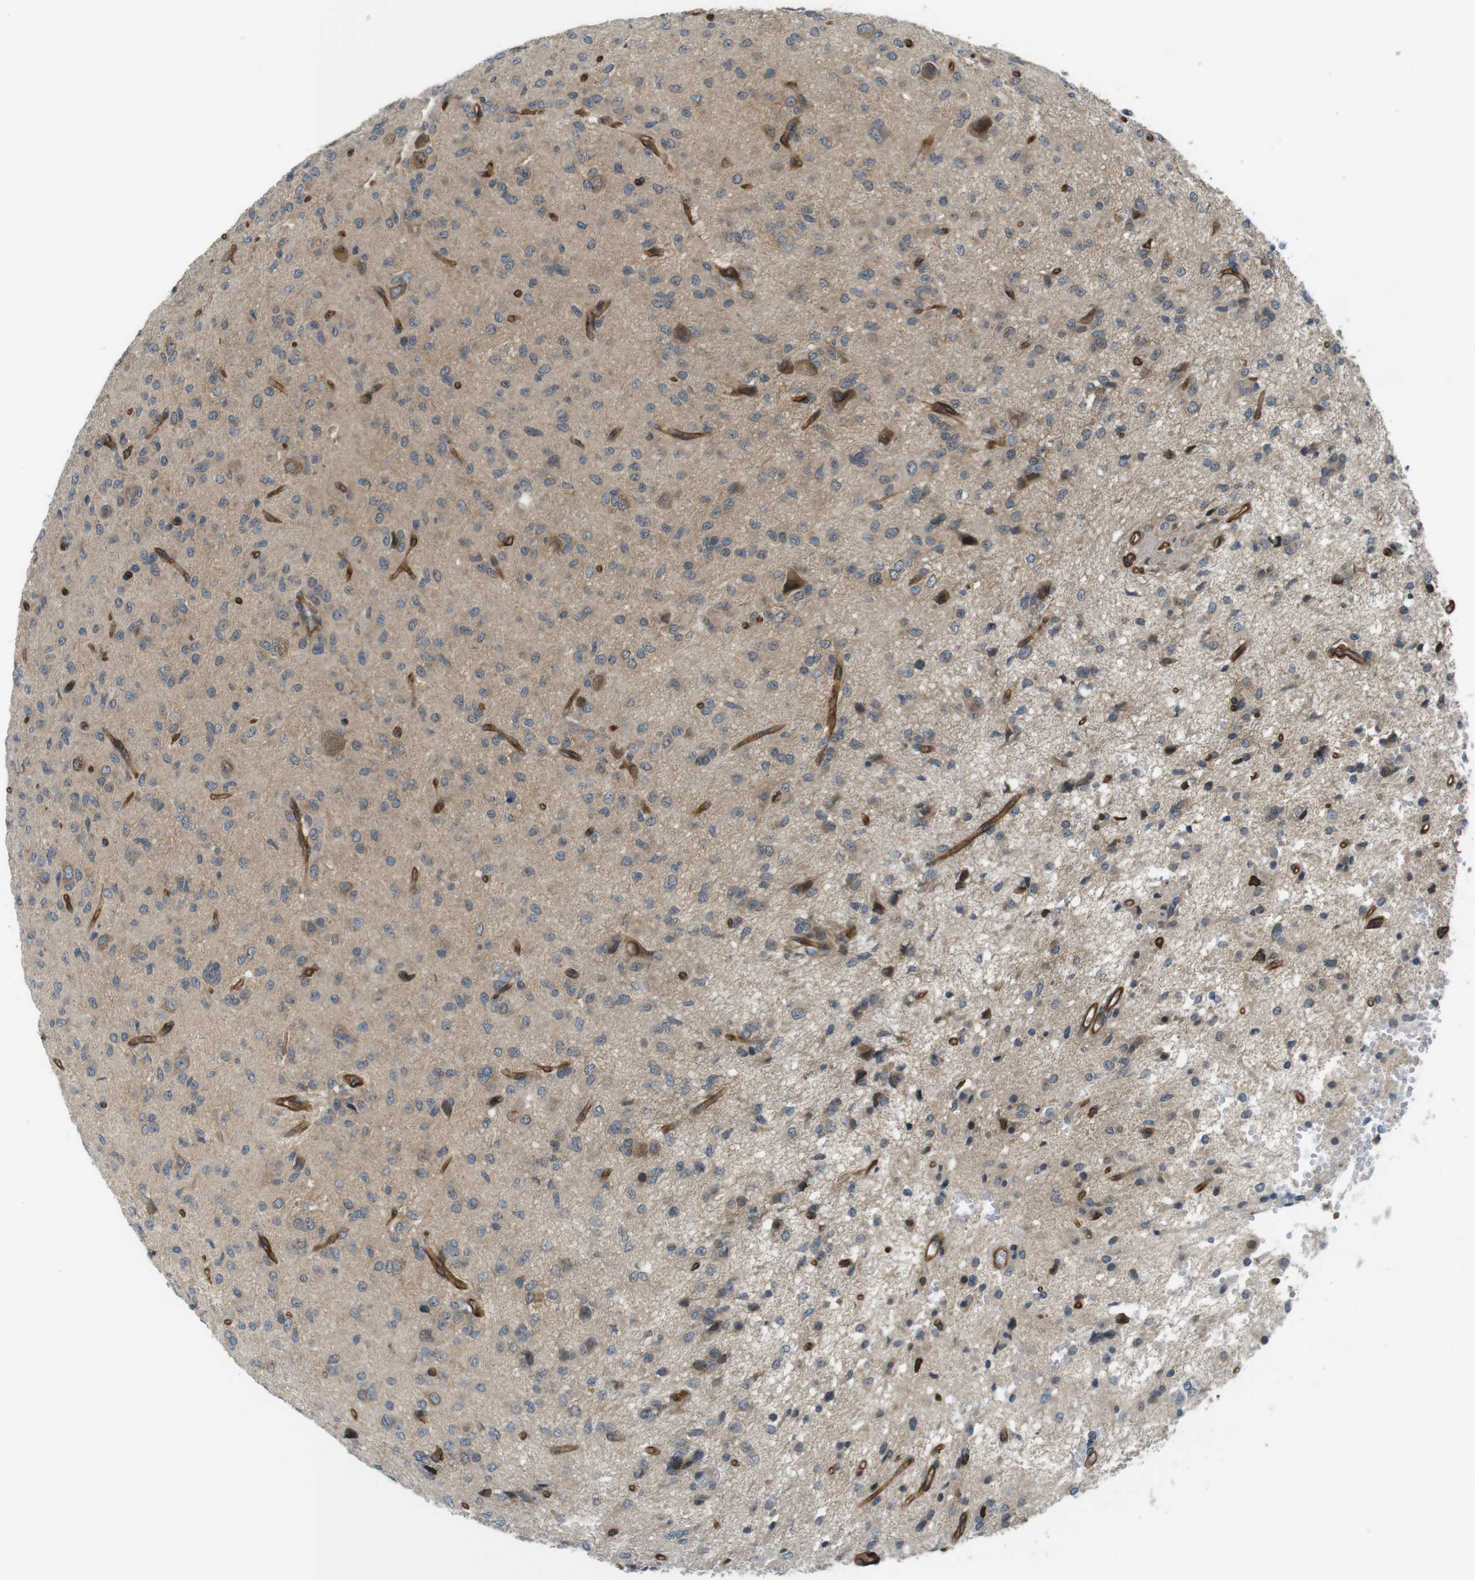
{"staining": {"intensity": "moderate", "quantity": "<25%", "location": "cytoplasmic/membranous,nuclear"}, "tissue": "glioma", "cell_type": "Tumor cells", "image_type": "cancer", "snomed": [{"axis": "morphology", "description": "Glioma, malignant, High grade"}, {"axis": "topography", "description": "Brain"}], "caption": "Immunohistochemical staining of malignant high-grade glioma reveals low levels of moderate cytoplasmic/membranous and nuclear protein positivity in about <25% of tumor cells.", "gene": "TSC1", "patient": {"sex": "female", "age": 59}}